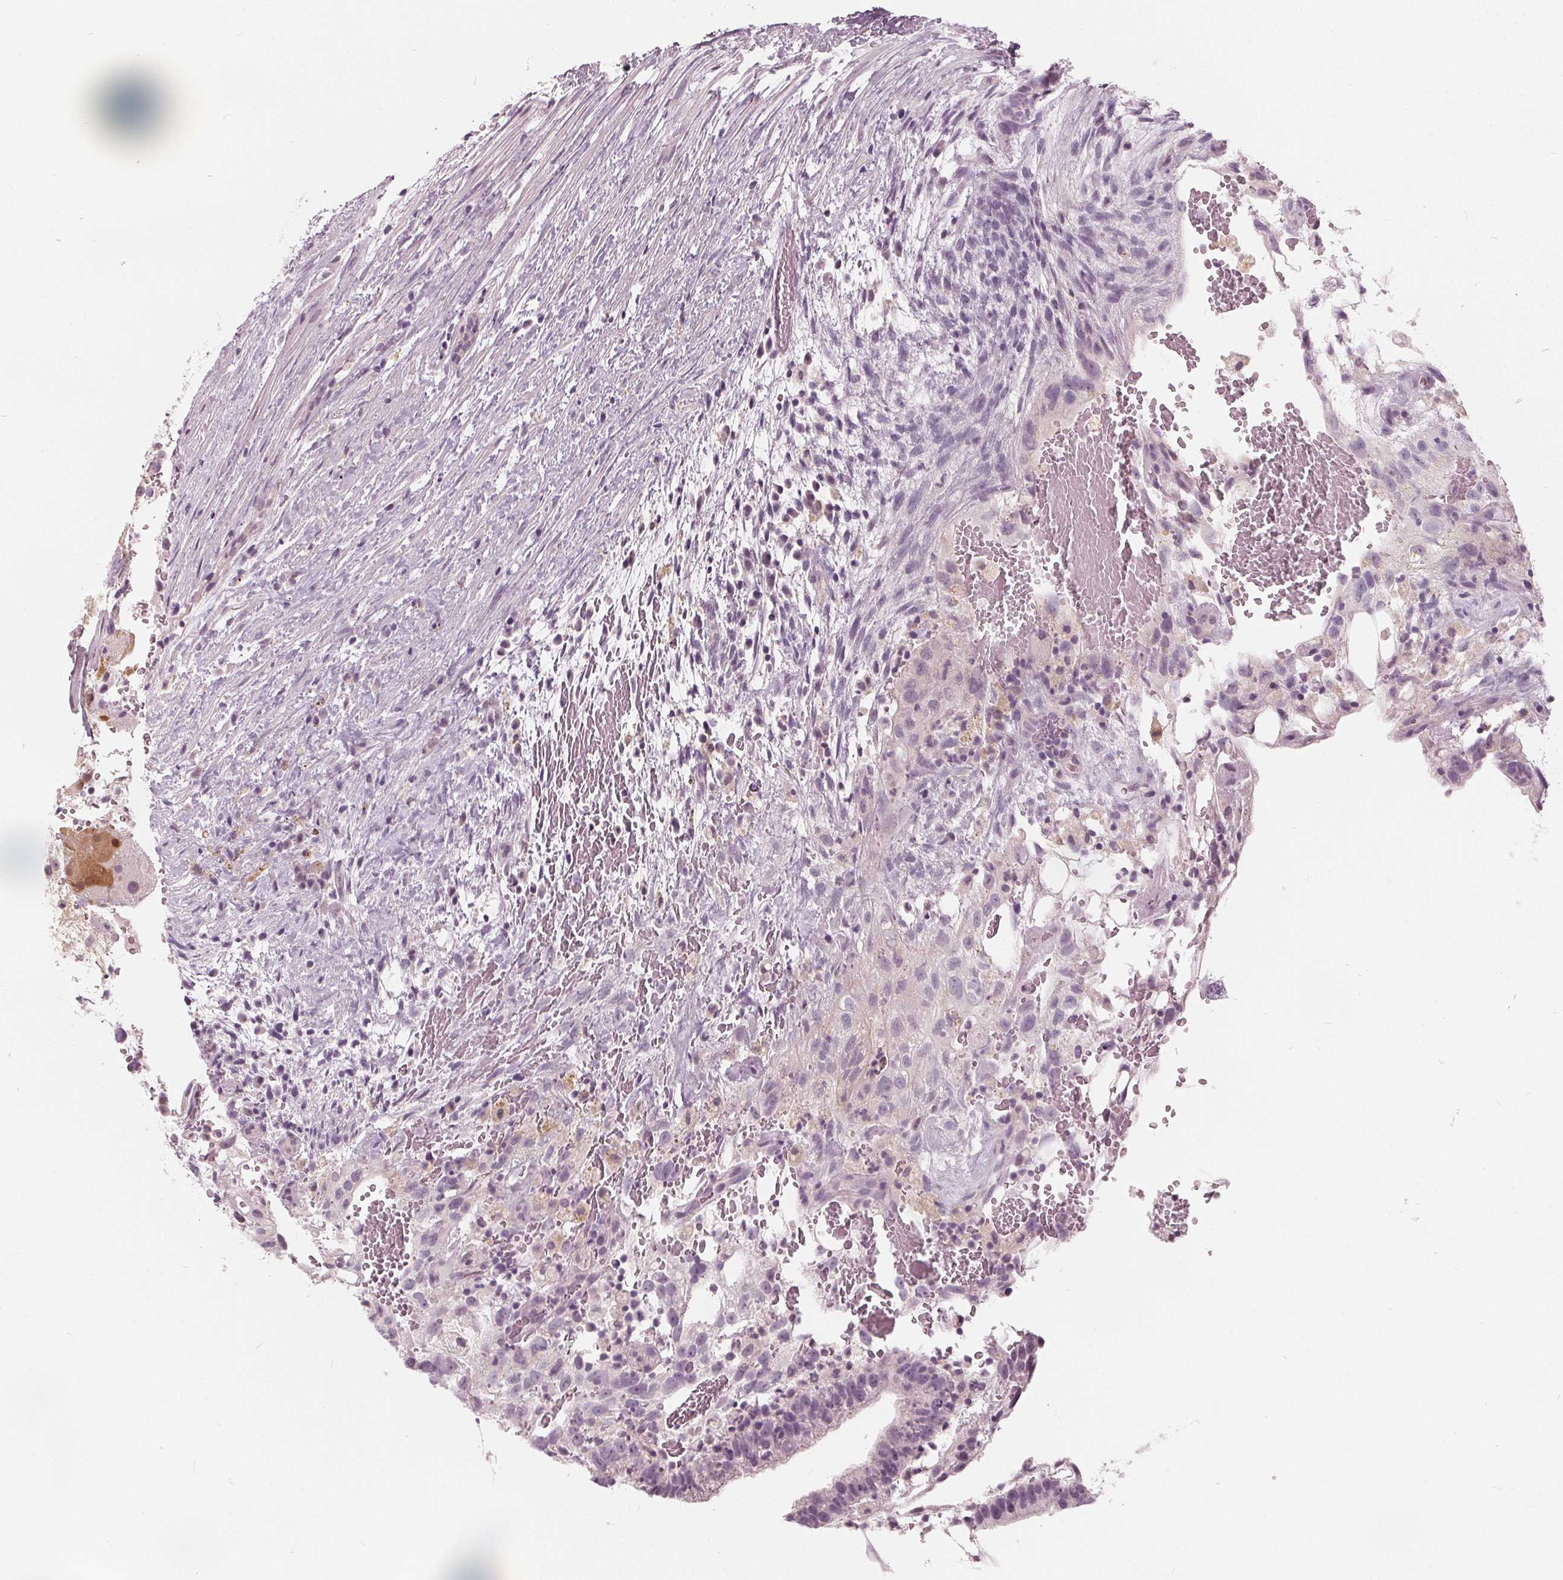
{"staining": {"intensity": "negative", "quantity": "none", "location": "none"}, "tissue": "testis cancer", "cell_type": "Tumor cells", "image_type": "cancer", "snomed": [{"axis": "morphology", "description": "Normal tissue, NOS"}, {"axis": "morphology", "description": "Carcinoma, Embryonal, NOS"}, {"axis": "topography", "description": "Testis"}], "caption": "An immunohistochemistry histopathology image of embryonal carcinoma (testis) is shown. There is no staining in tumor cells of embryonal carcinoma (testis).", "gene": "SAT2", "patient": {"sex": "male", "age": 32}}